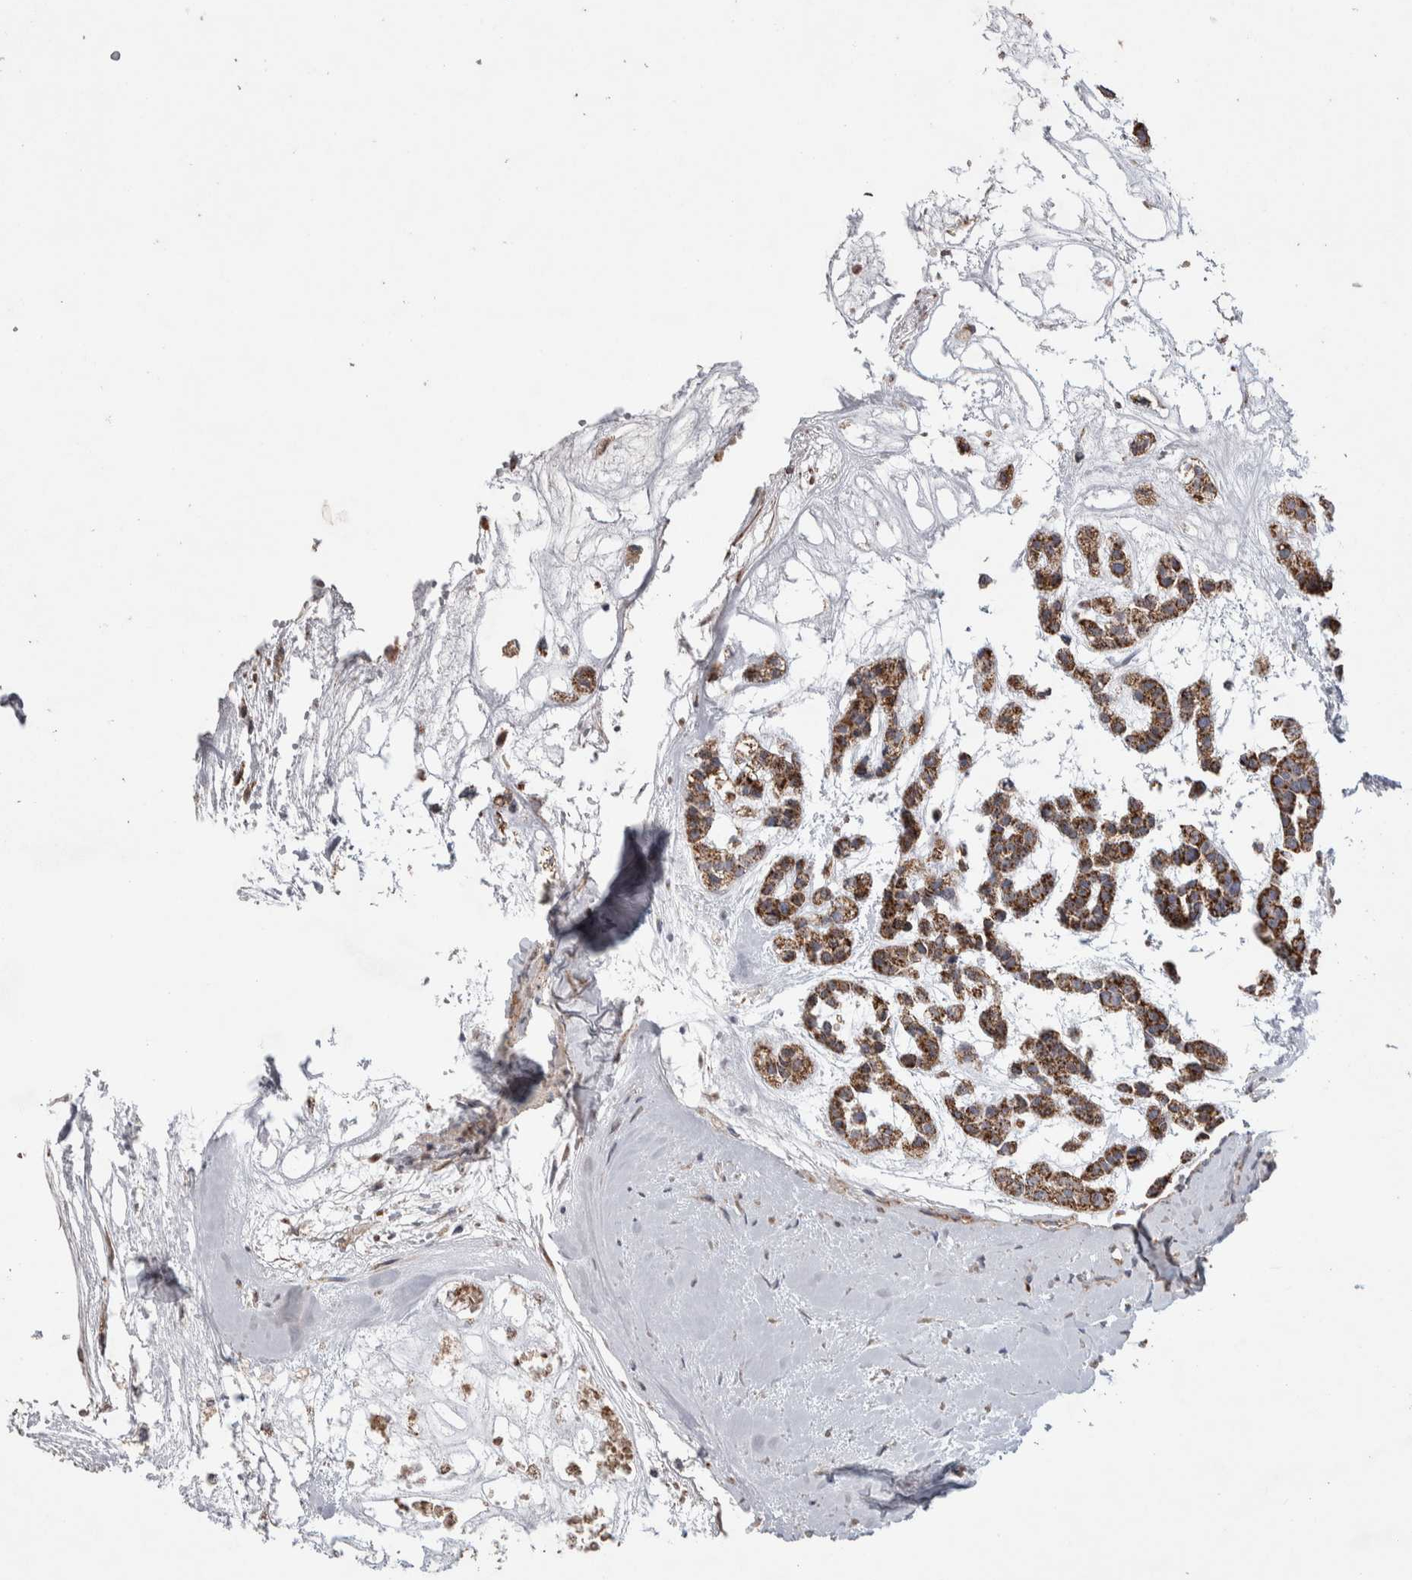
{"staining": {"intensity": "moderate", "quantity": ">75%", "location": "cytoplasmic/membranous"}, "tissue": "head and neck cancer", "cell_type": "Tumor cells", "image_type": "cancer", "snomed": [{"axis": "morphology", "description": "Adenocarcinoma, NOS"}, {"axis": "morphology", "description": "Adenoma, NOS"}, {"axis": "topography", "description": "Head-Neck"}], "caption": "A high-resolution photomicrograph shows IHC staining of head and neck adenocarcinoma, which shows moderate cytoplasmic/membranous expression in about >75% of tumor cells.", "gene": "SCO1", "patient": {"sex": "female", "age": 55}}